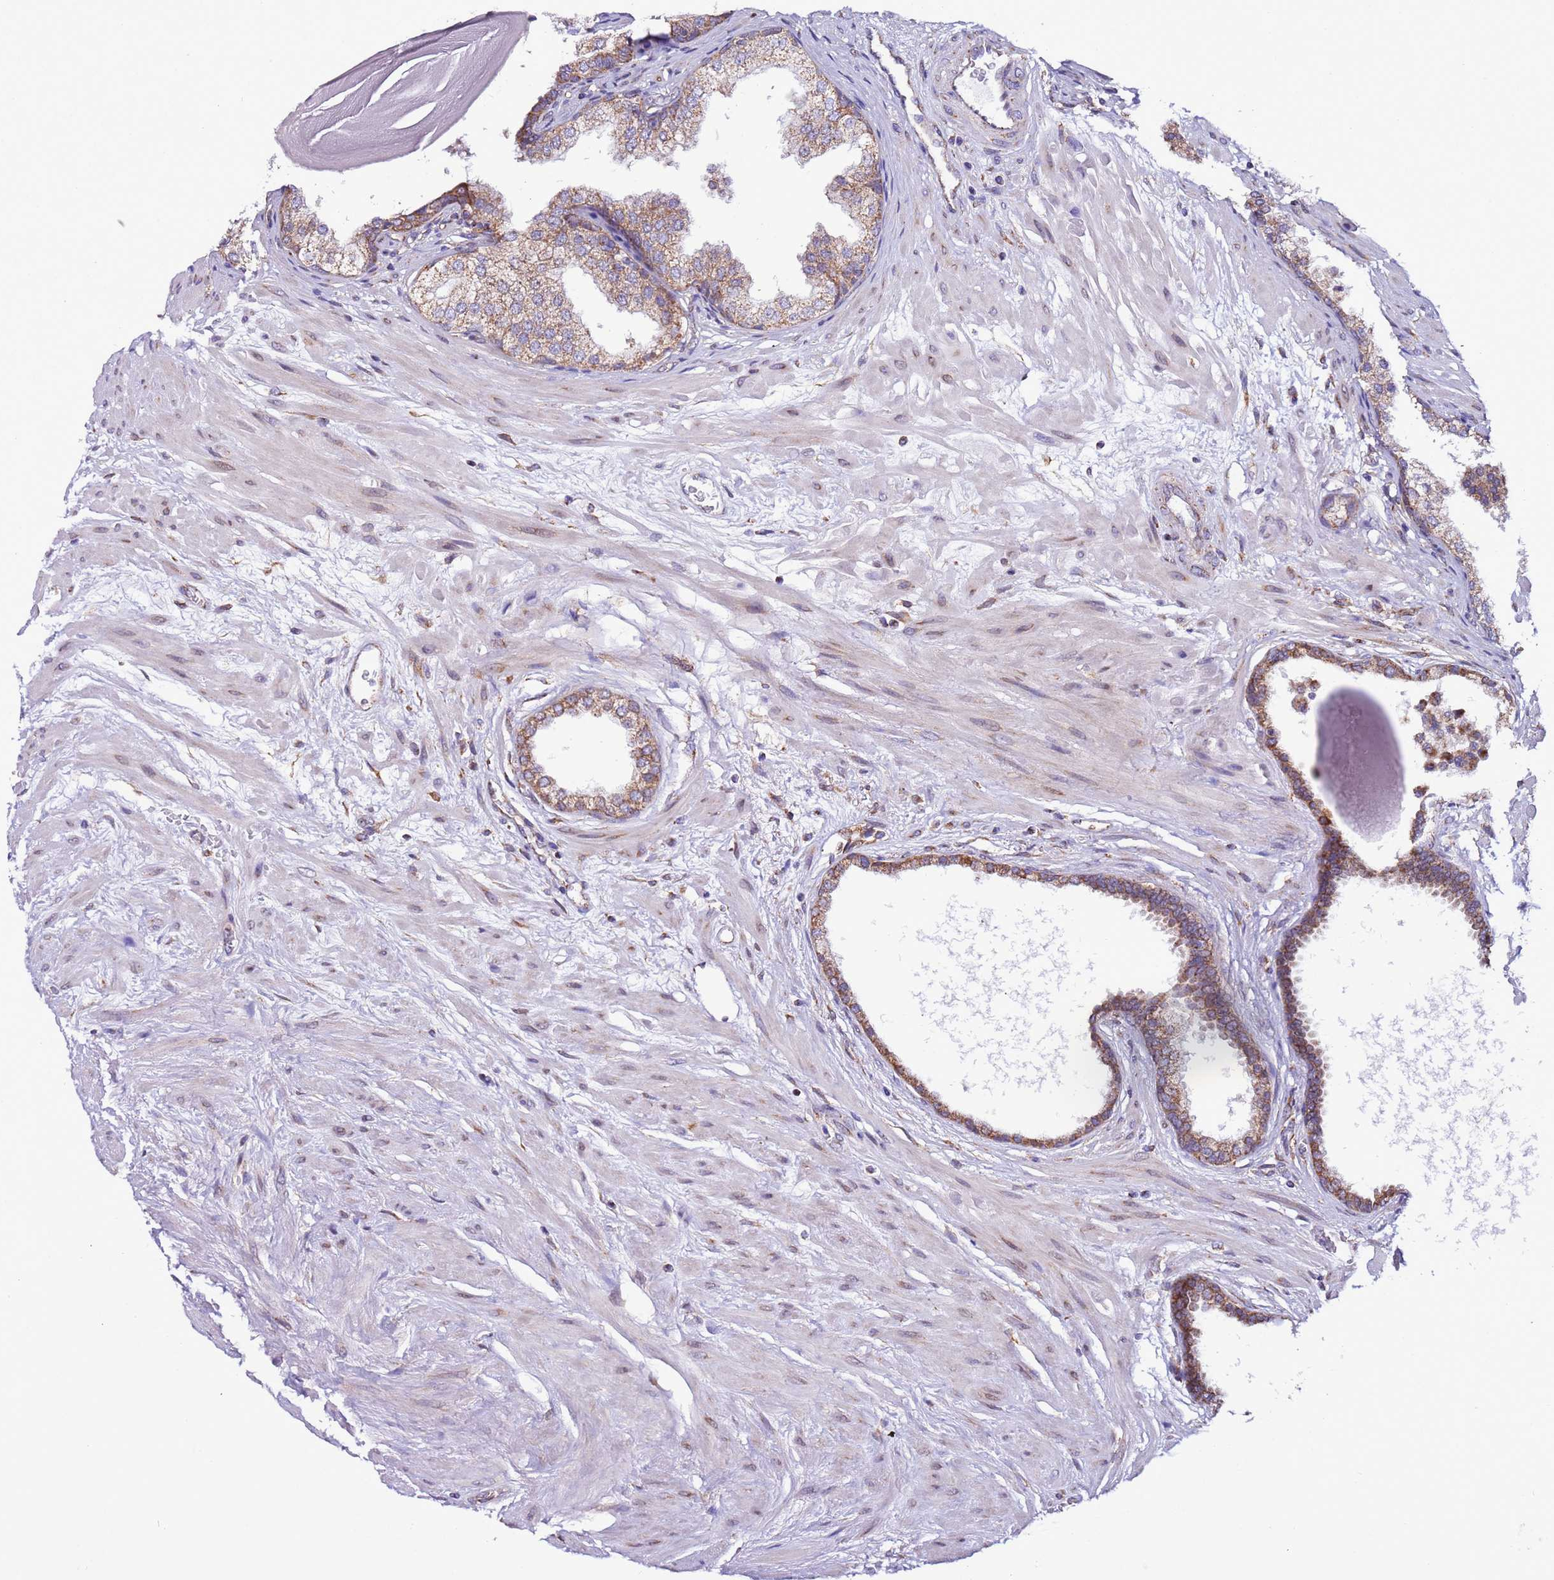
{"staining": {"intensity": "moderate", "quantity": ">75%", "location": "cytoplasmic/membranous"}, "tissue": "prostate", "cell_type": "Glandular cells", "image_type": "normal", "snomed": [{"axis": "morphology", "description": "Normal tissue, NOS"}, {"axis": "topography", "description": "Prostate"}], "caption": "Protein expression analysis of unremarkable human prostate reveals moderate cytoplasmic/membranous expression in about >75% of glandular cells. The staining was performed using DAB (3,3'-diaminobenzidine) to visualize the protein expression in brown, while the nuclei were stained in blue with hematoxylin (Magnification: 20x).", "gene": "AHI1", "patient": {"sex": "male", "age": 48}}